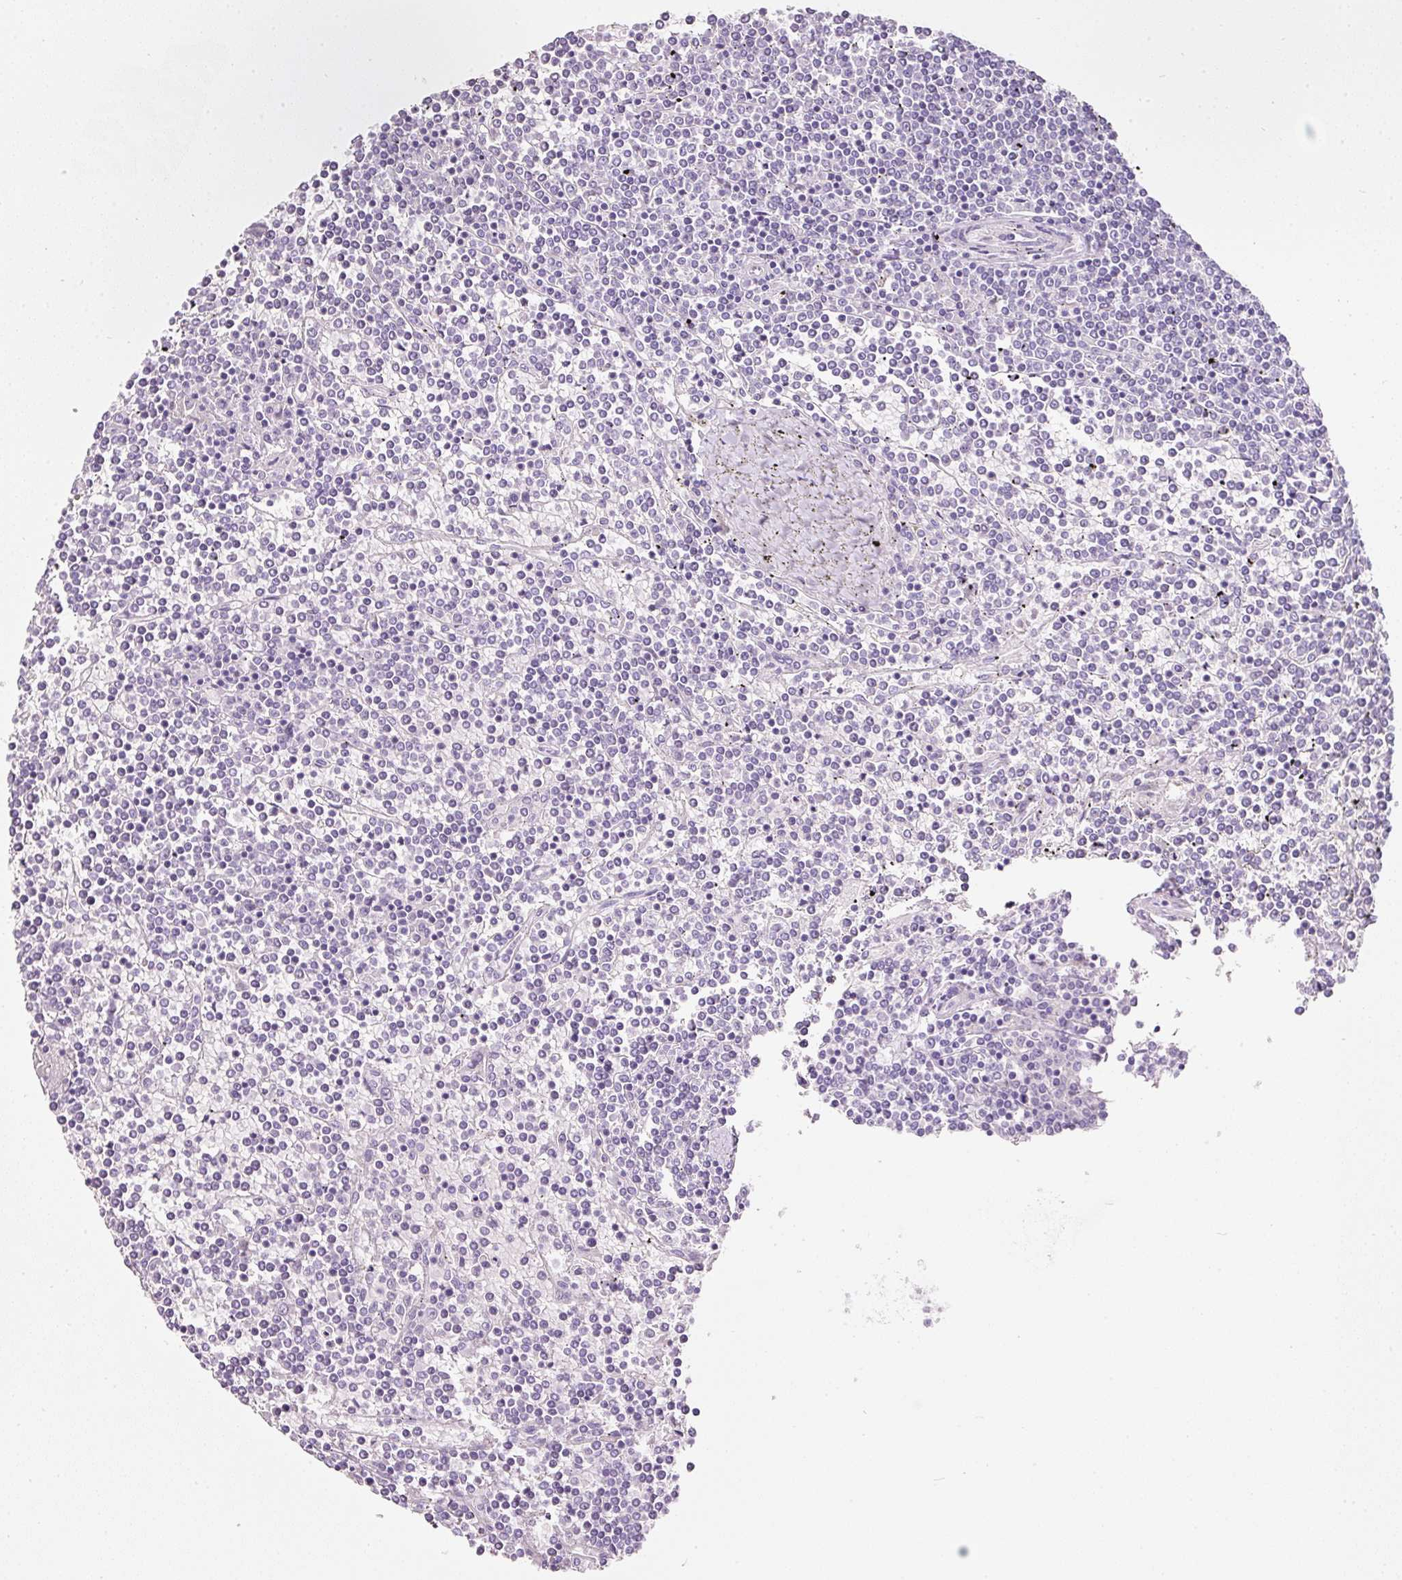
{"staining": {"intensity": "negative", "quantity": "none", "location": "none"}, "tissue": "lymphoma", "cell_type": "Tumor cells", "image_type": "cancer", "snomed": [{"axis": "morphology", "description": "Malignant lymphoma, non-Hodgkin's type, Low grade"}, {"axis": "topography", "description": "Spleen"}], "caption": "Lymphoma was stained to show a protein in brown. There is no significant expression in tumor cells.", "gene": "SLC2A2", "patient": {"sex": "female", "age": 19}}